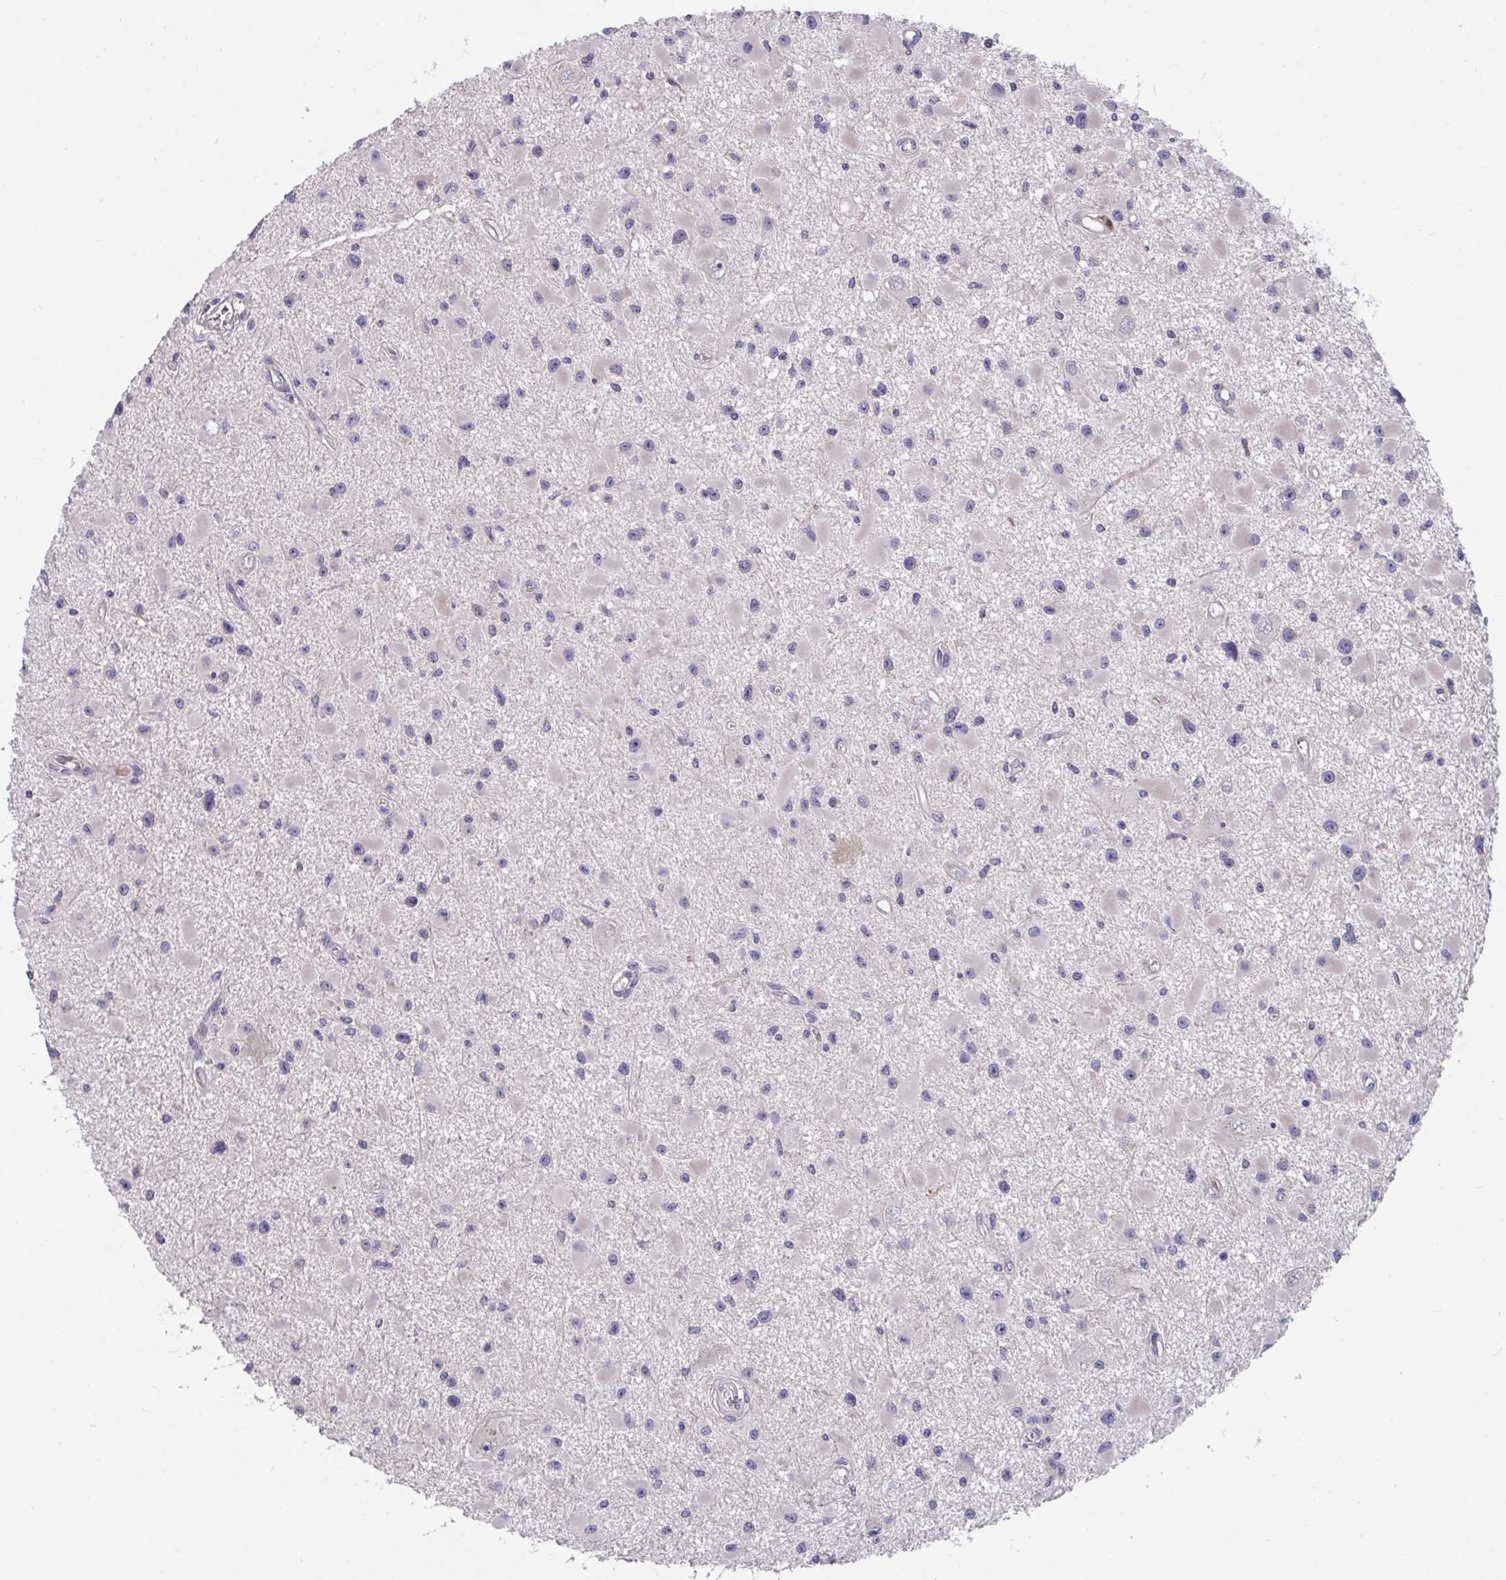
{"staining": {"intensity": "negative", "quantity": "none", "location": "none"}, "tissue": "glioma", "cell_type": "Tumor cells", "image_type": "cancer", "snomed": [{"axis": "morphology", "description": "Glioma, malignant, High grade"}, {"axis": "topography", "description": "Brain"}], "caption": "This is an immunohistochemistry (IHC) micrograph of human high-grade glioma (malignant). There is no staining in tumor cells.", "gene": "SUSD4", "patient": {"sex": "male", "age": 54}}